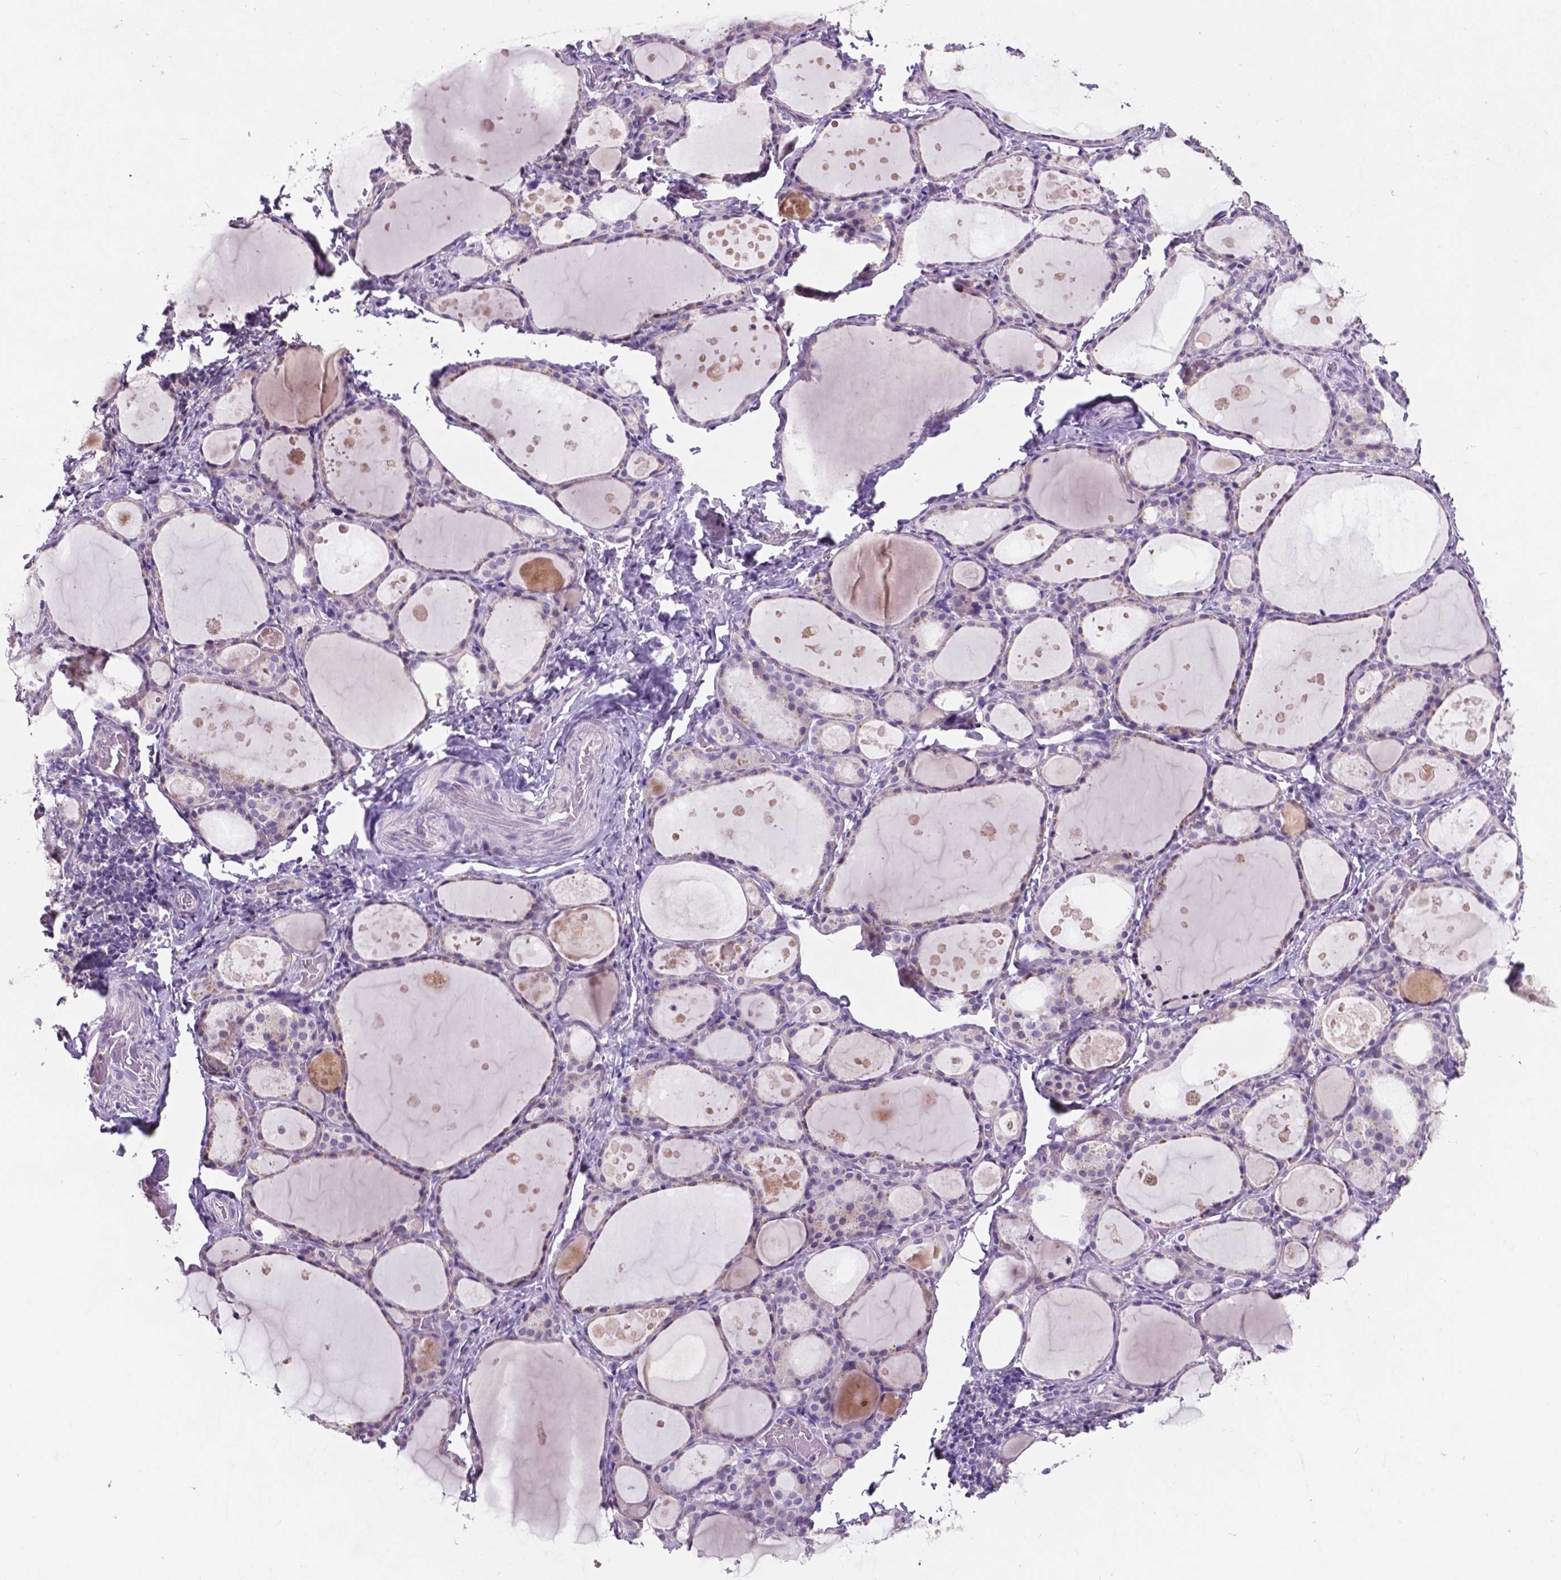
{"staining": {"intensity": "negative", "quantity": "none", "location": "none"}, "tissue": "thyroid gland", "cell_type": "Glandular cells", "image_type": "normal", "snomed": [{"axis": "morphology", "description": "Normal tissue, NOS"}, {"axis": "topography", "description": "Thyroid gland"}], "caption": "IHC of benign thyroid gland reveals no positivity in glandular cells.", "gene": "PLSCR1", "patient": {"sex": "male", "age": 68}}